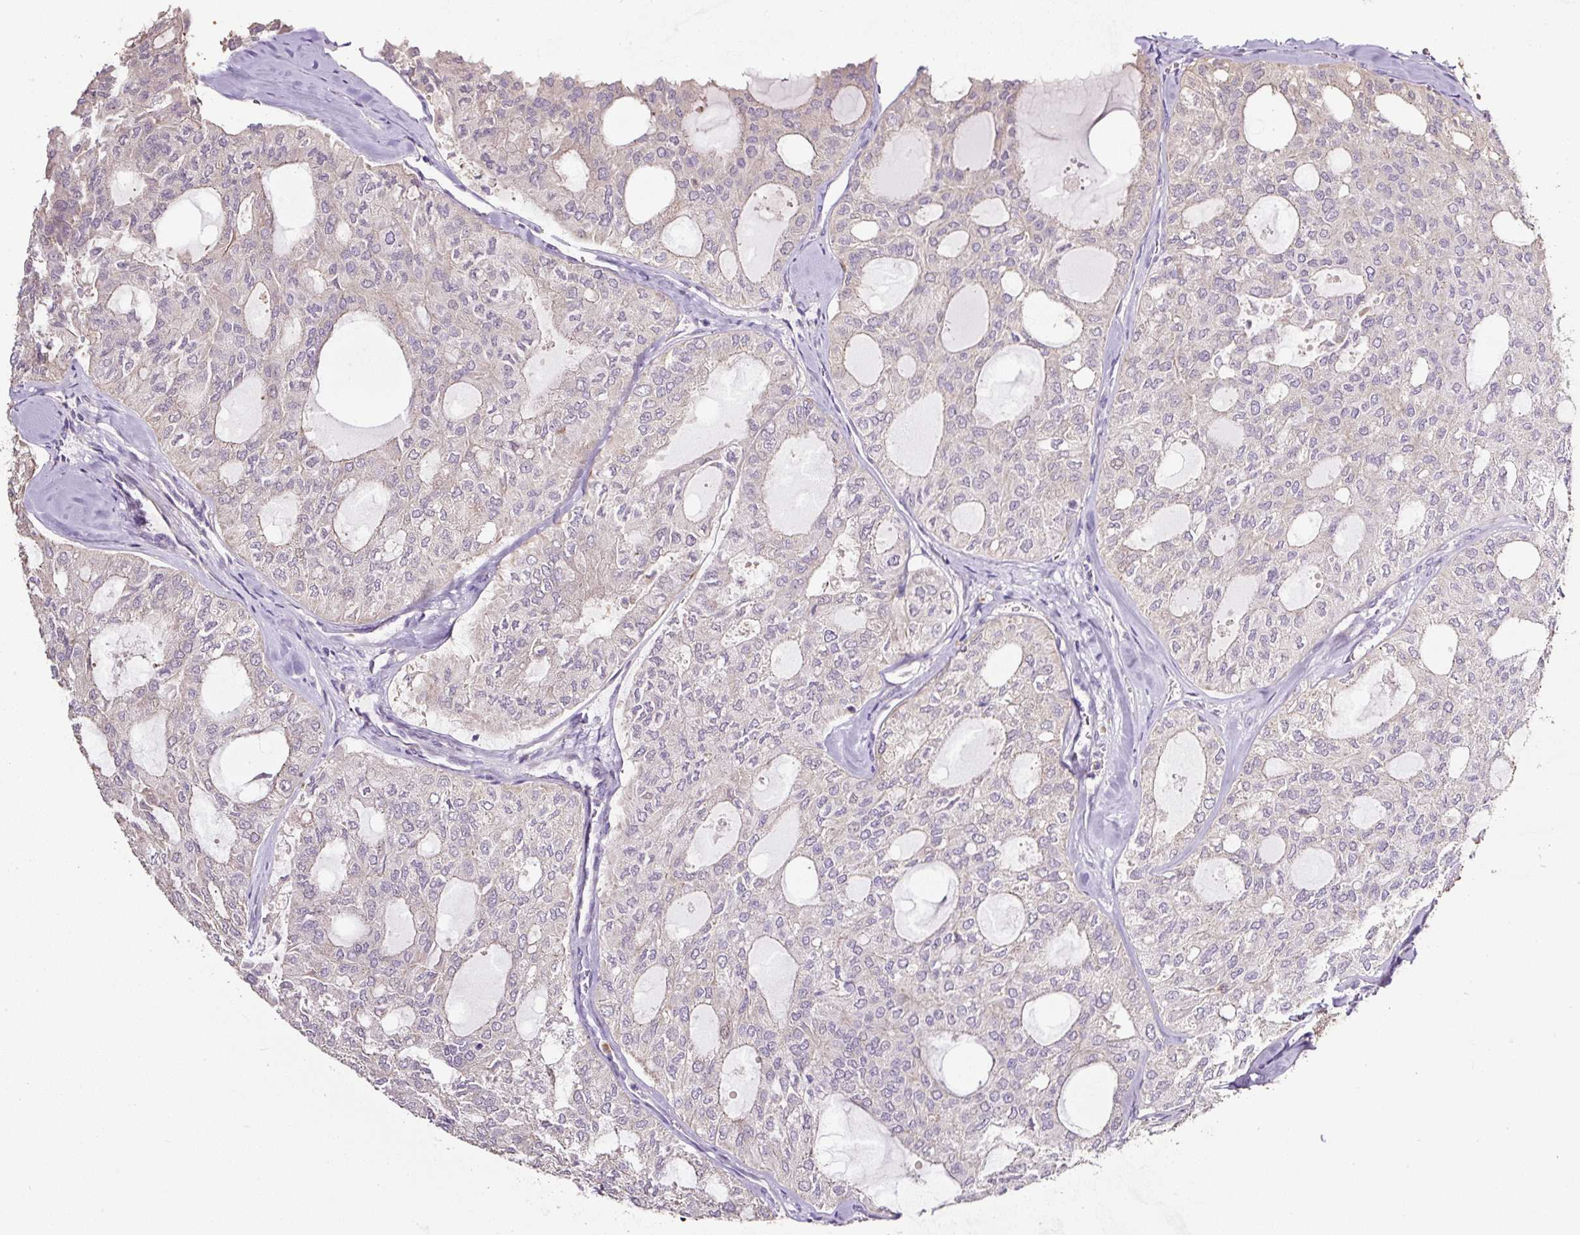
{"staining": {"intensity": "negative", "quantity": "none", "location": "none"}, "tissue": "thyroid cancer", "cell_type": "Tumor cells", "image_type": "cancer", "snomed": [{"axis": "morphology", "description": "Follicular adenoma carcinoma, NOS"}, {"axis": "topography", "description": "Thyroid gland"}], "caption": "Protein analysis of follicular adenoma carcinoma (thyroid) displays no significant staining in tumor cells.", "gene": "HPS4", "patient": {"sex": "male", "age": 75}}